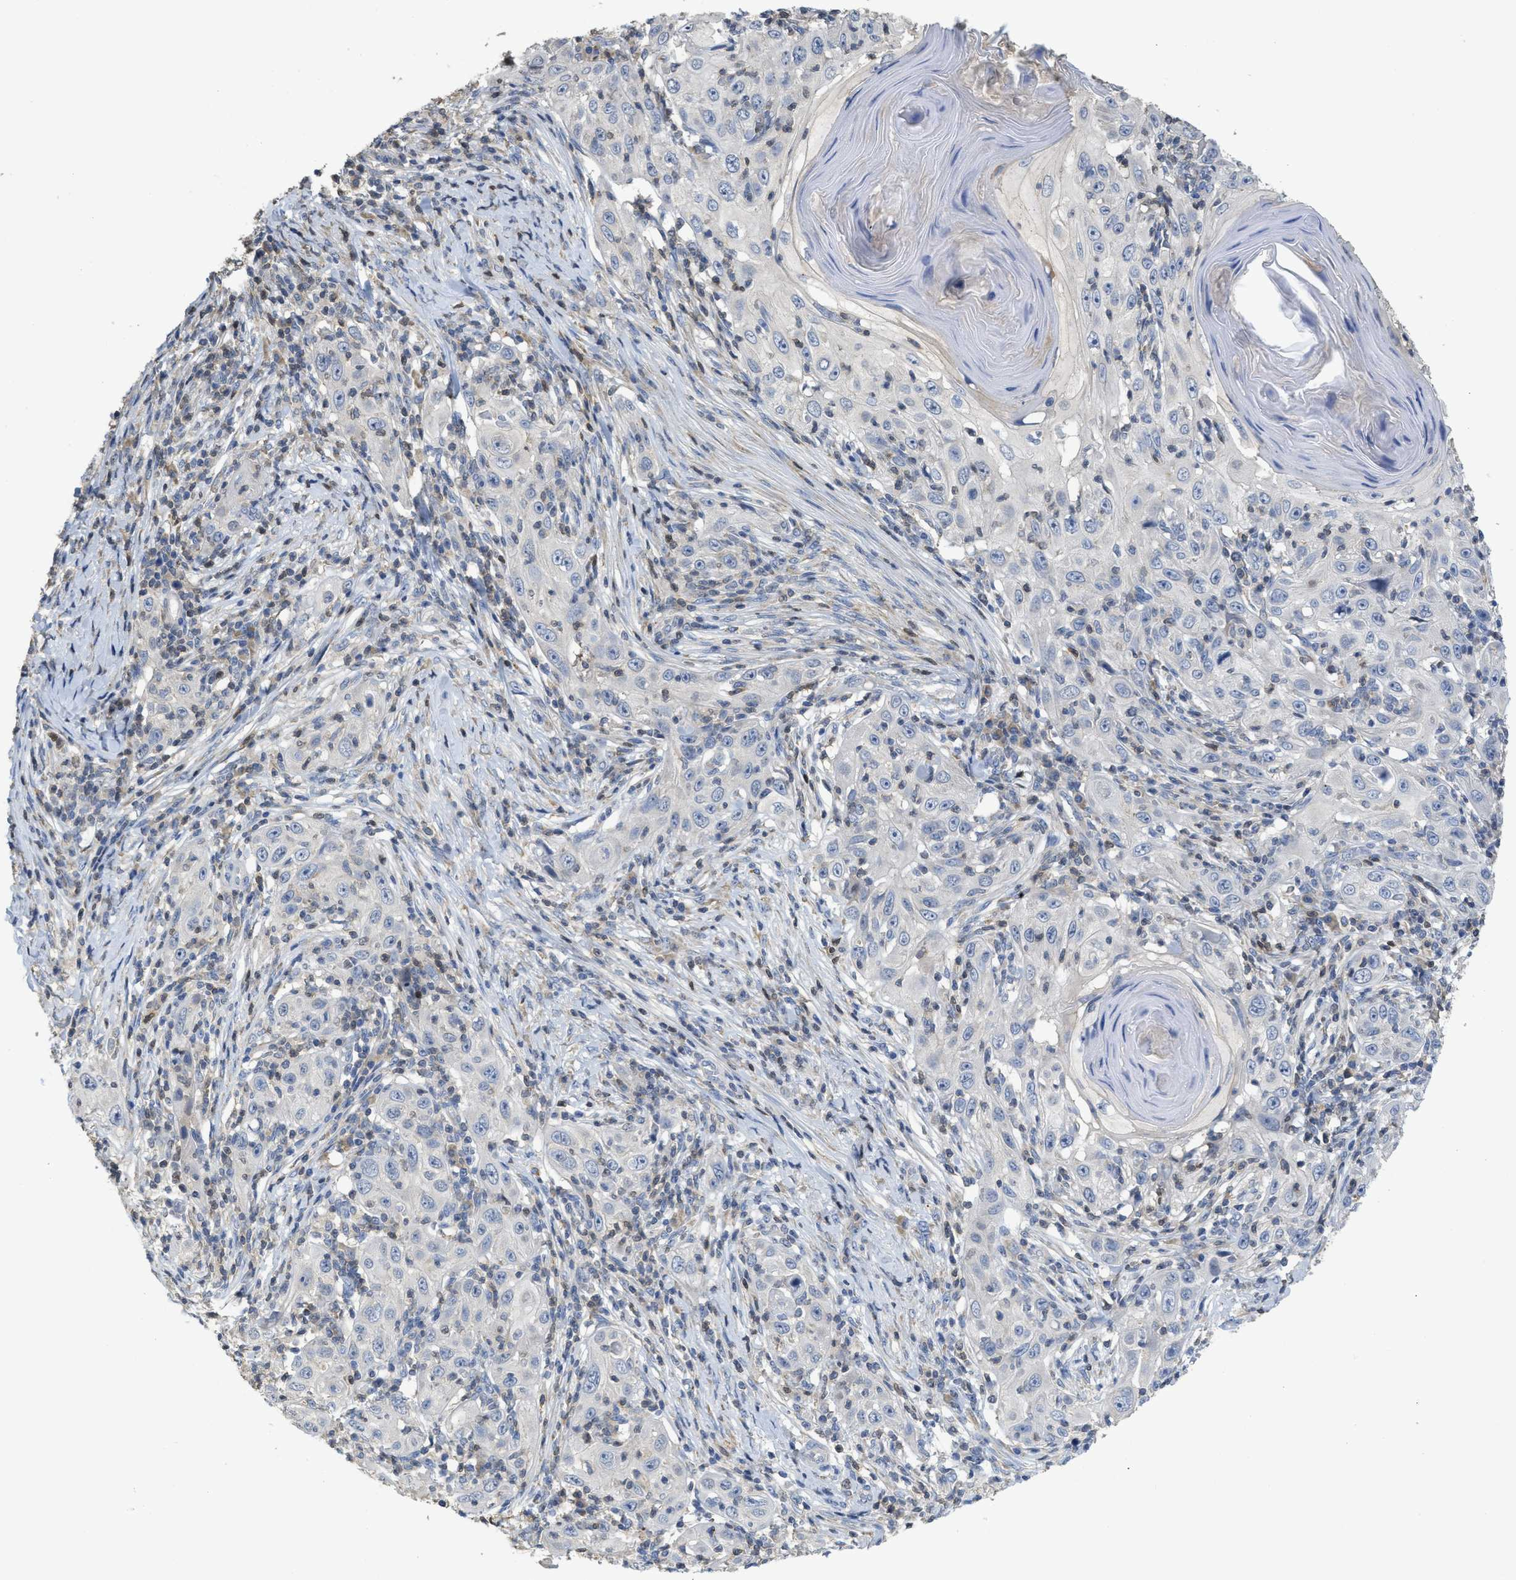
{"staining": {"intensity": "negative", "quantity": "none", "location": "none"}, "tissue": "skin cancer", "cell_type": "Tumor cells", "image_type": "cancer", "snomed": [{"axis": "morphology", "description": "Squamous cell carcinoma, NOS"}, {"axis": "topography", "description": "Skin"}], "caption": "This histopathology image is of skin cancer (squamous cell carcinoma) stained with immunohistochemistry to label a protein in brown with the nuclei are counter-stained blue. There is no positivity in tumor cells.", "gene": "SFXN2", "patient": {"sex": "female", "age": 88}}